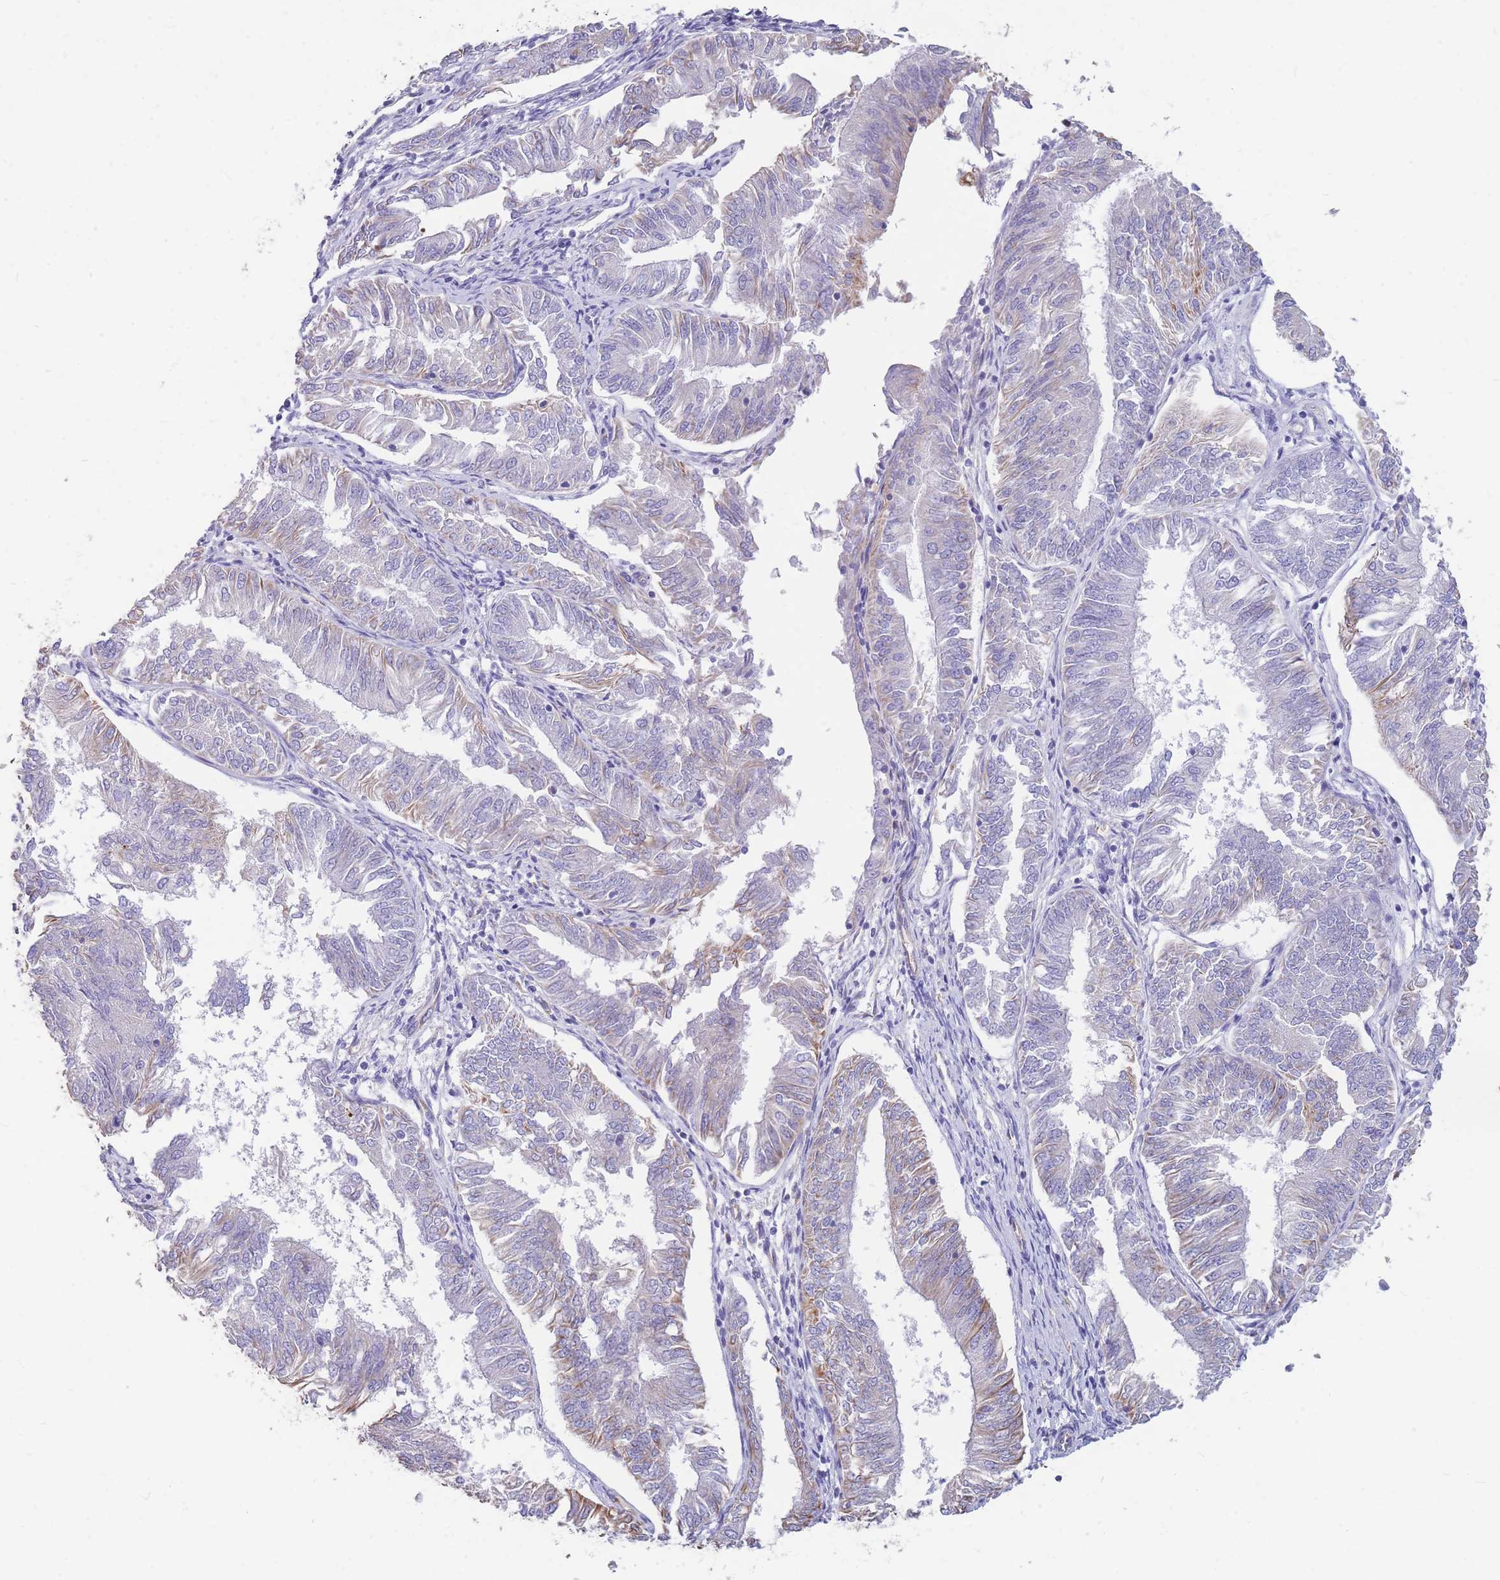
{"staining": {"intensity": "moderate", "quantity": "<25%", "location": "cytoplasmic/membranous"}, "tissue": "endometrial cancer", "cell_type": "Tumor cells", "image_type": "cancer", "snomed": [{"axis": "morphology", "description": "Adenocarcinoma, NOS"}, {"axis": "topography", "description": "Endometrium"}], "caption": "Immunohistochemical staining of endometrial cancer (adenocarcinoma) demonstrates moderate cytoplasmic/membranous protein expression in approximately <25% of tumor cells.", "gene": "ANKRD53", "patient": {"sex": "female", "age": 58}}